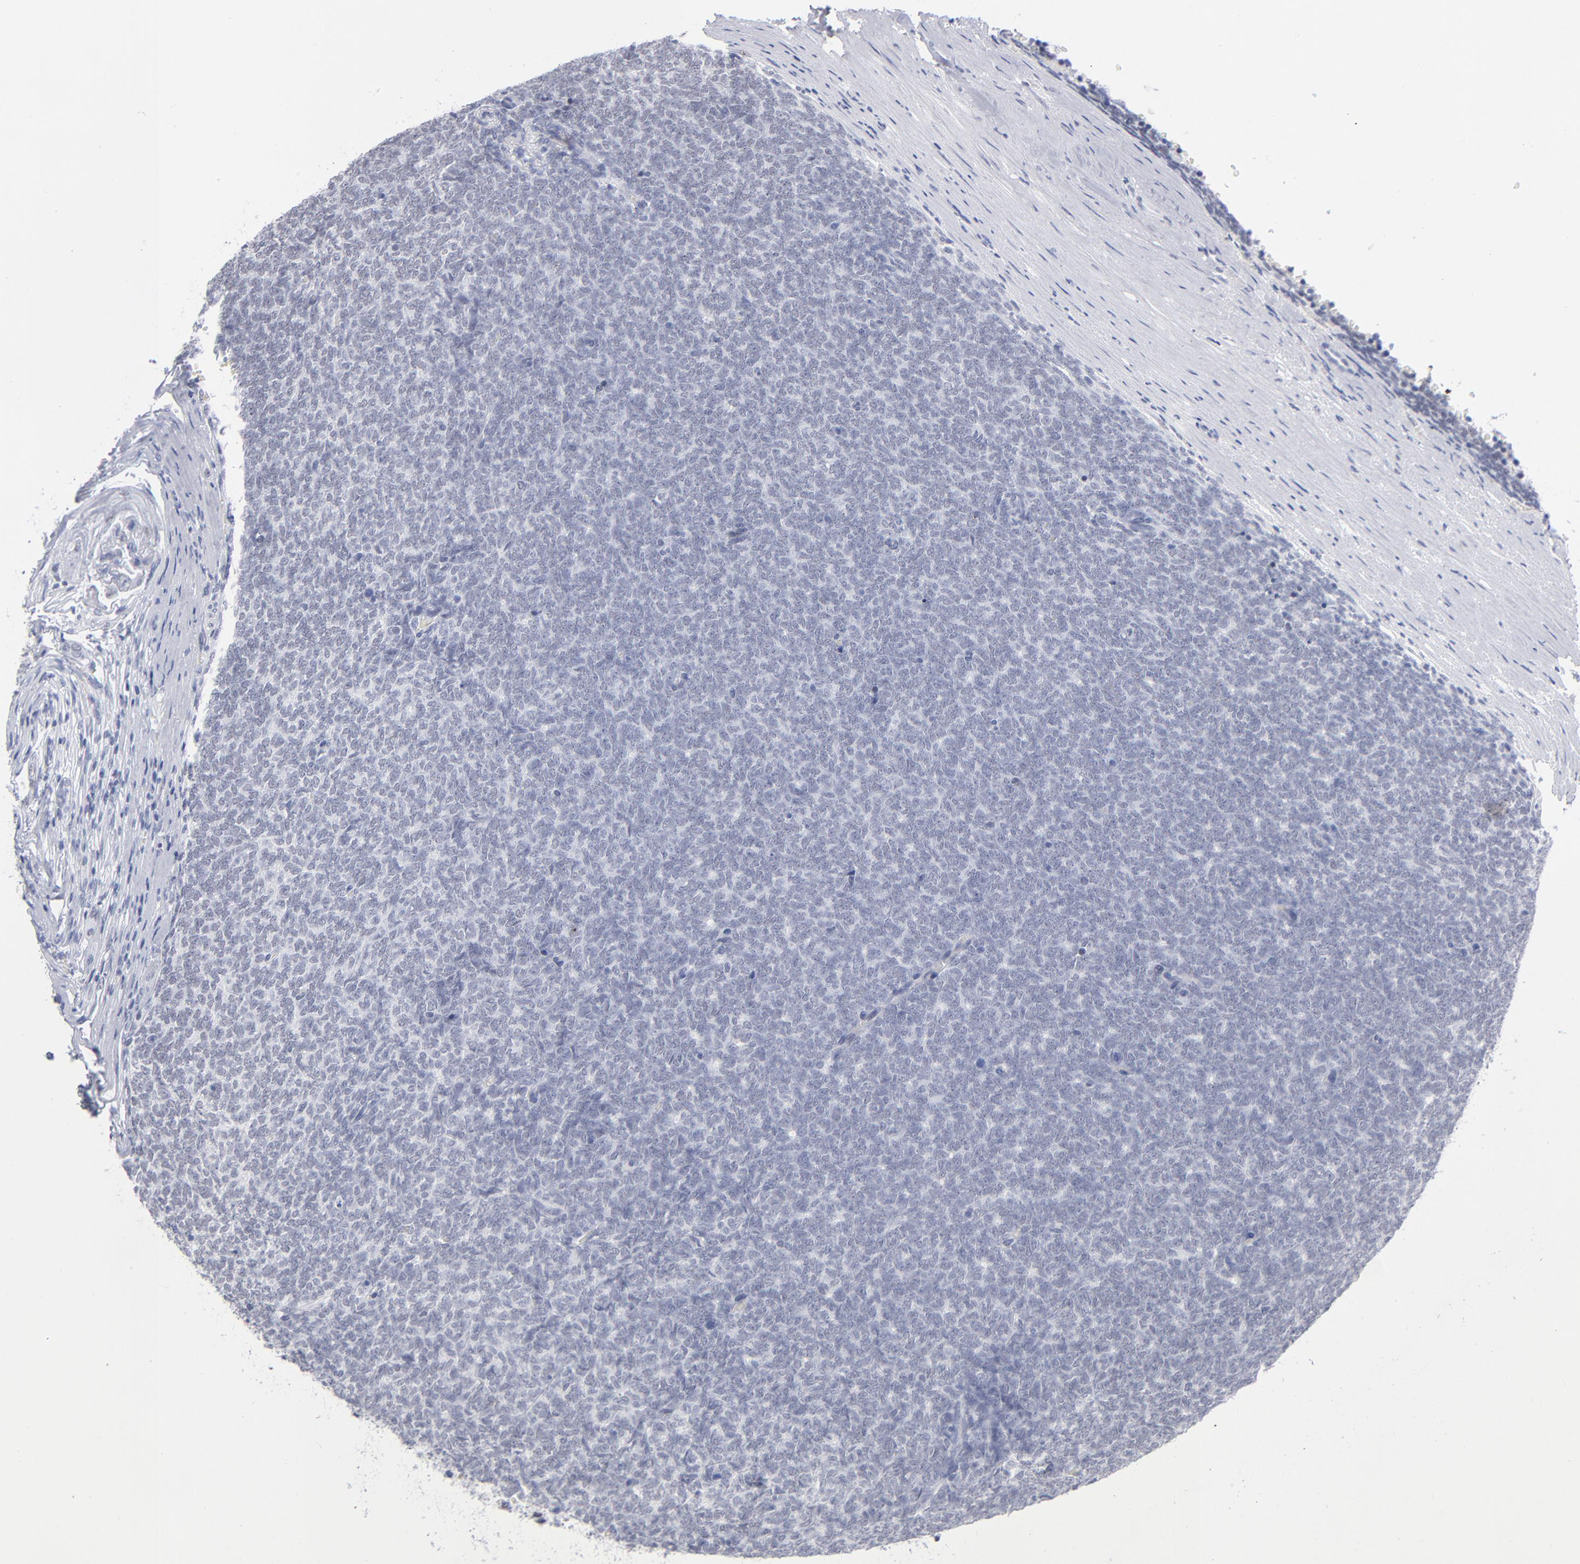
{"staining": {"intensity": "negative", "quantity": "none", "location": "none"}, "tissue": "renal cancer", "cell_type": "Tumor cells", "image_type": "cancer", "snomed": [{"axis": "morphology", "description": "Neoplasm, malignant, NOS"}, {"axis": "topography", "description": "Kidney"}], "caption": "Image shows no protein positivity in tumor cells of renal cancer (malignant neoplasm) tissue.", "gene": "SNRPB", "patient": {"sex": "male", "age": 28}}